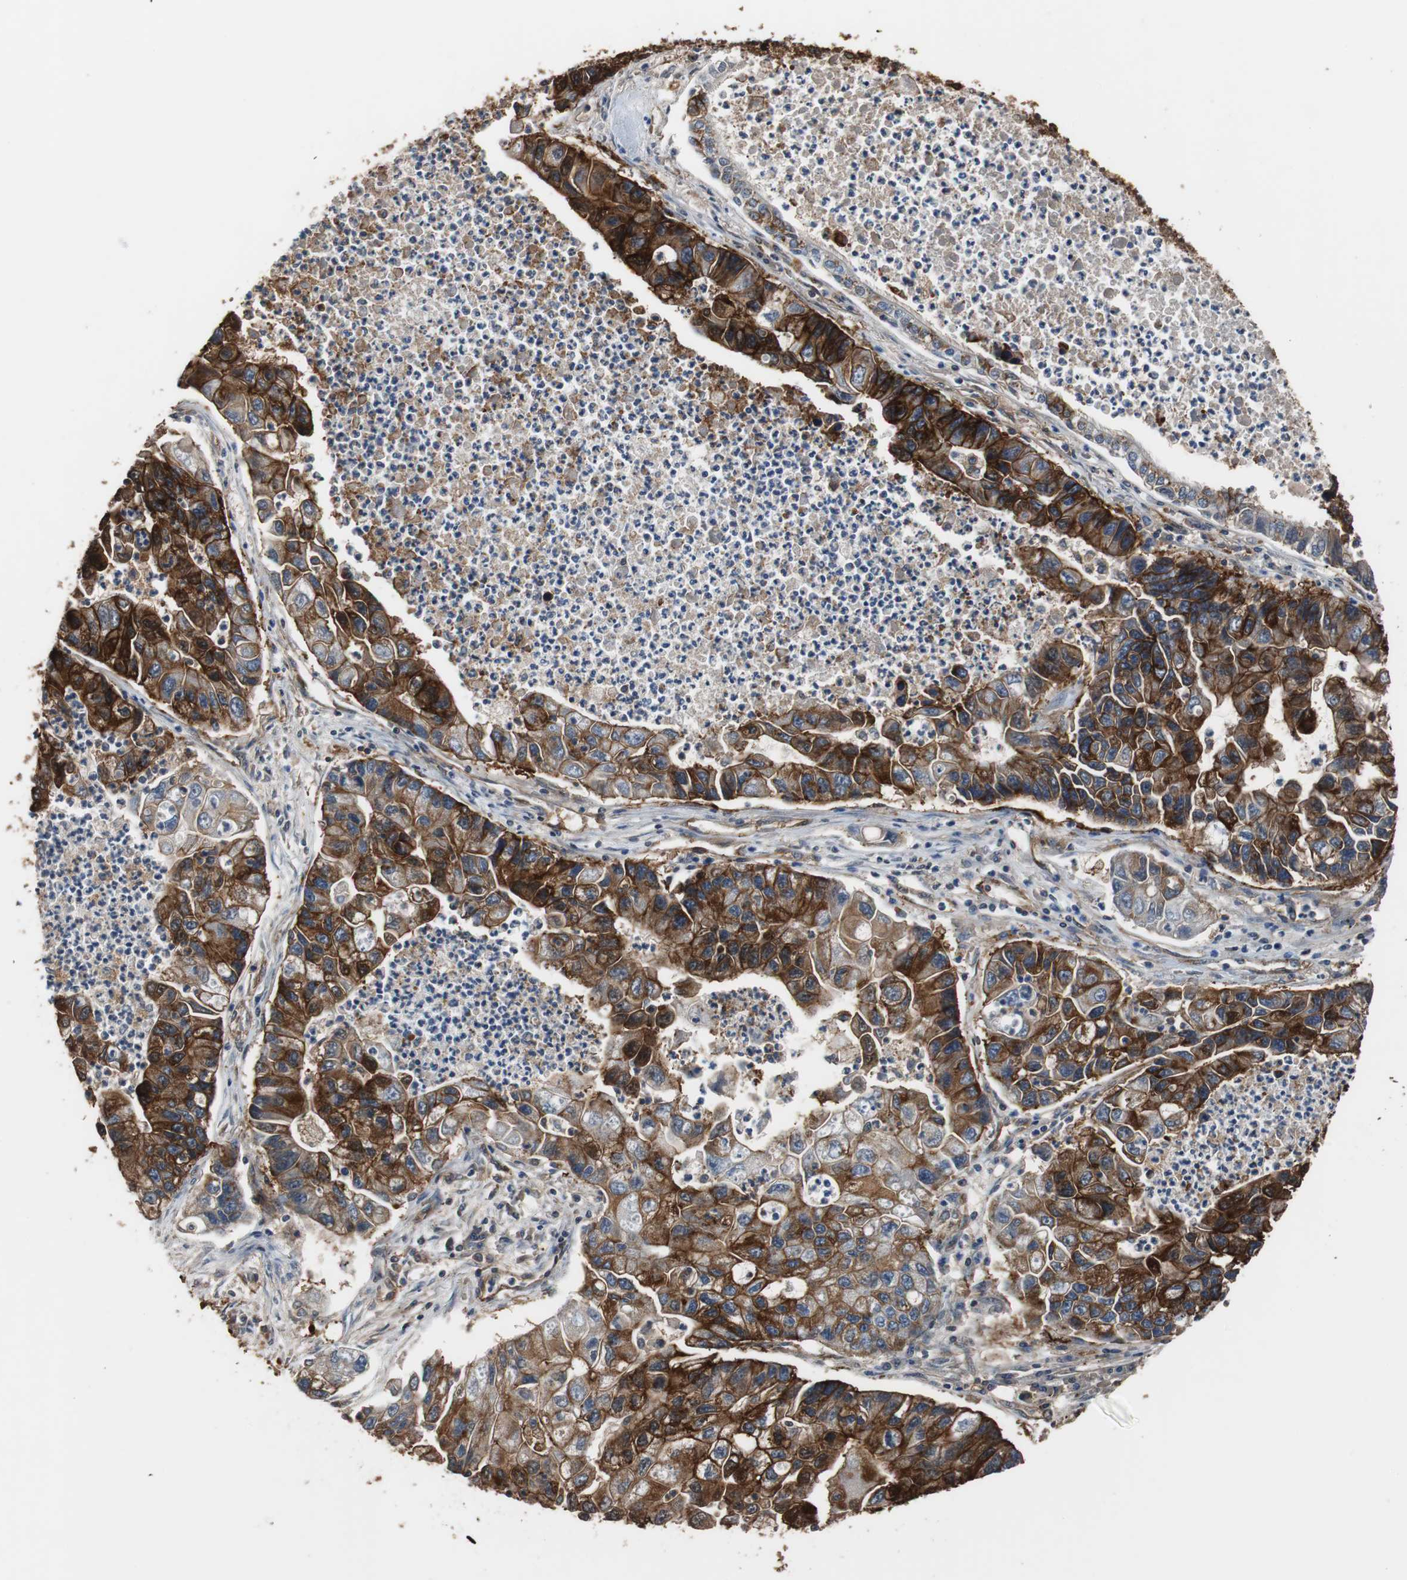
{"staining": {"intensity": "strong", "quantity": ">75%", "location": "cytoplasmic/membranous"}, "tissue": "lung cancer", "cell_type": "Tumor cells", "image_type": "cancer", "snomed": [{"axis": "morphology", "description": "Adenocarcinoma, NOS"}, {"axis": "topography", "description": "Lung"}], "caption": "About >75% of tumor cells in lung cancer (adenocarcinoma) reveal strong cytoplasmic/membranous protein expression as visualized by brown immunohistochemical staining.", "gene": "NDRG1", "patient": {"sex": "female", "age": 51}}